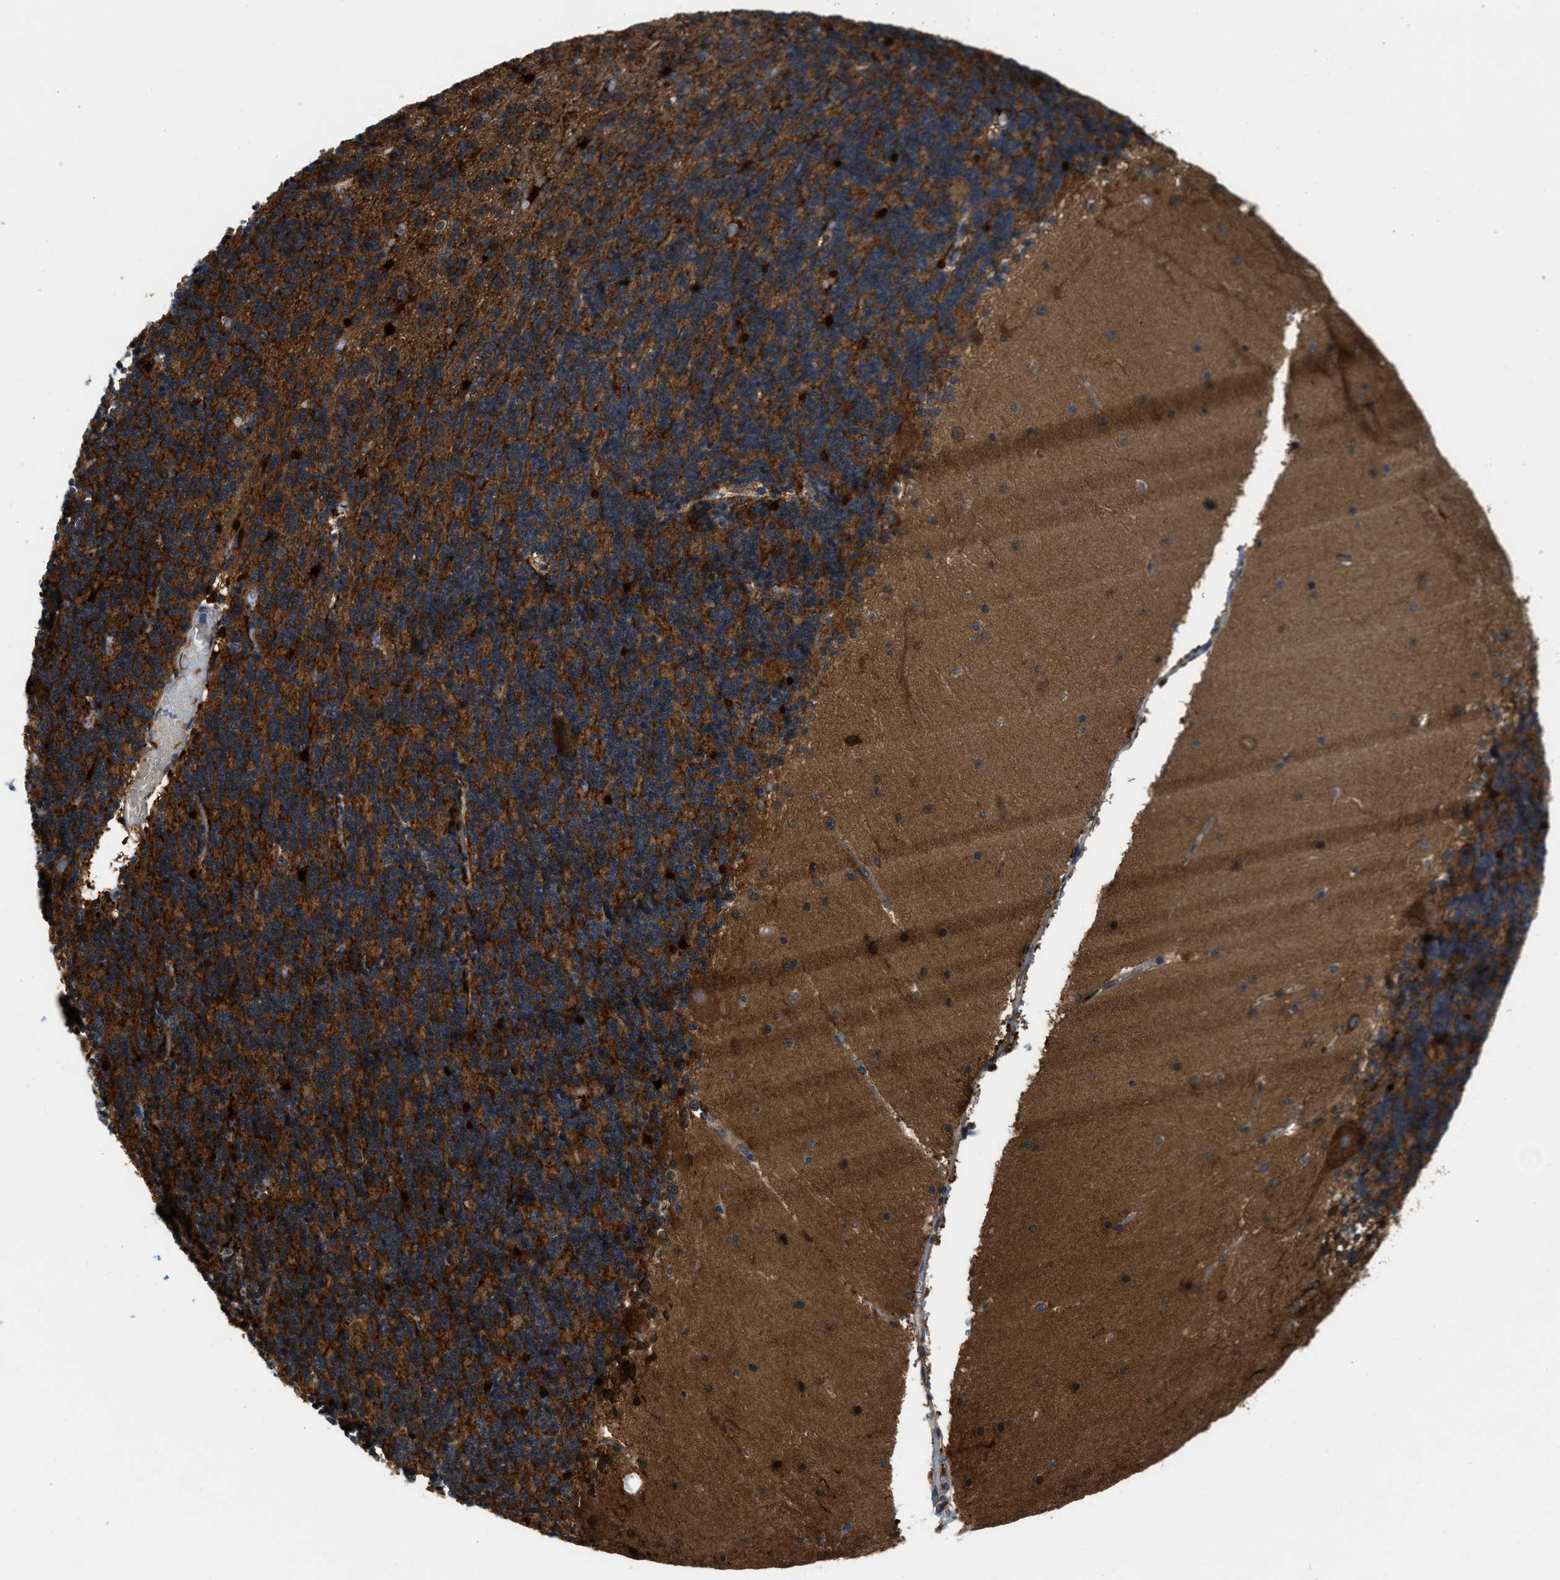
{"staining": {"intensity": "strong", "quantity": "25%-75%", "location": "cytoplasmic/membranous"}, "tissue": "cerebellum", "cell_type": "Cells in granular layer", "image_type": "normal", "snomed": [{"axis": "morphology", "description": "Normal tissue, NOS"}, {"axis": "topography", "description": "Cerebellum"}], "caption": "Immunohistochemistry histopathology image of normal human cerebellum stained for a protein (brown), which demonstrates high levels of strong cytoplasmic/membranous positivity in approximately 25%-75% of cells in granular layer.", "gene": "PFKP", "patient": {"sex": "female", "age": 19}}